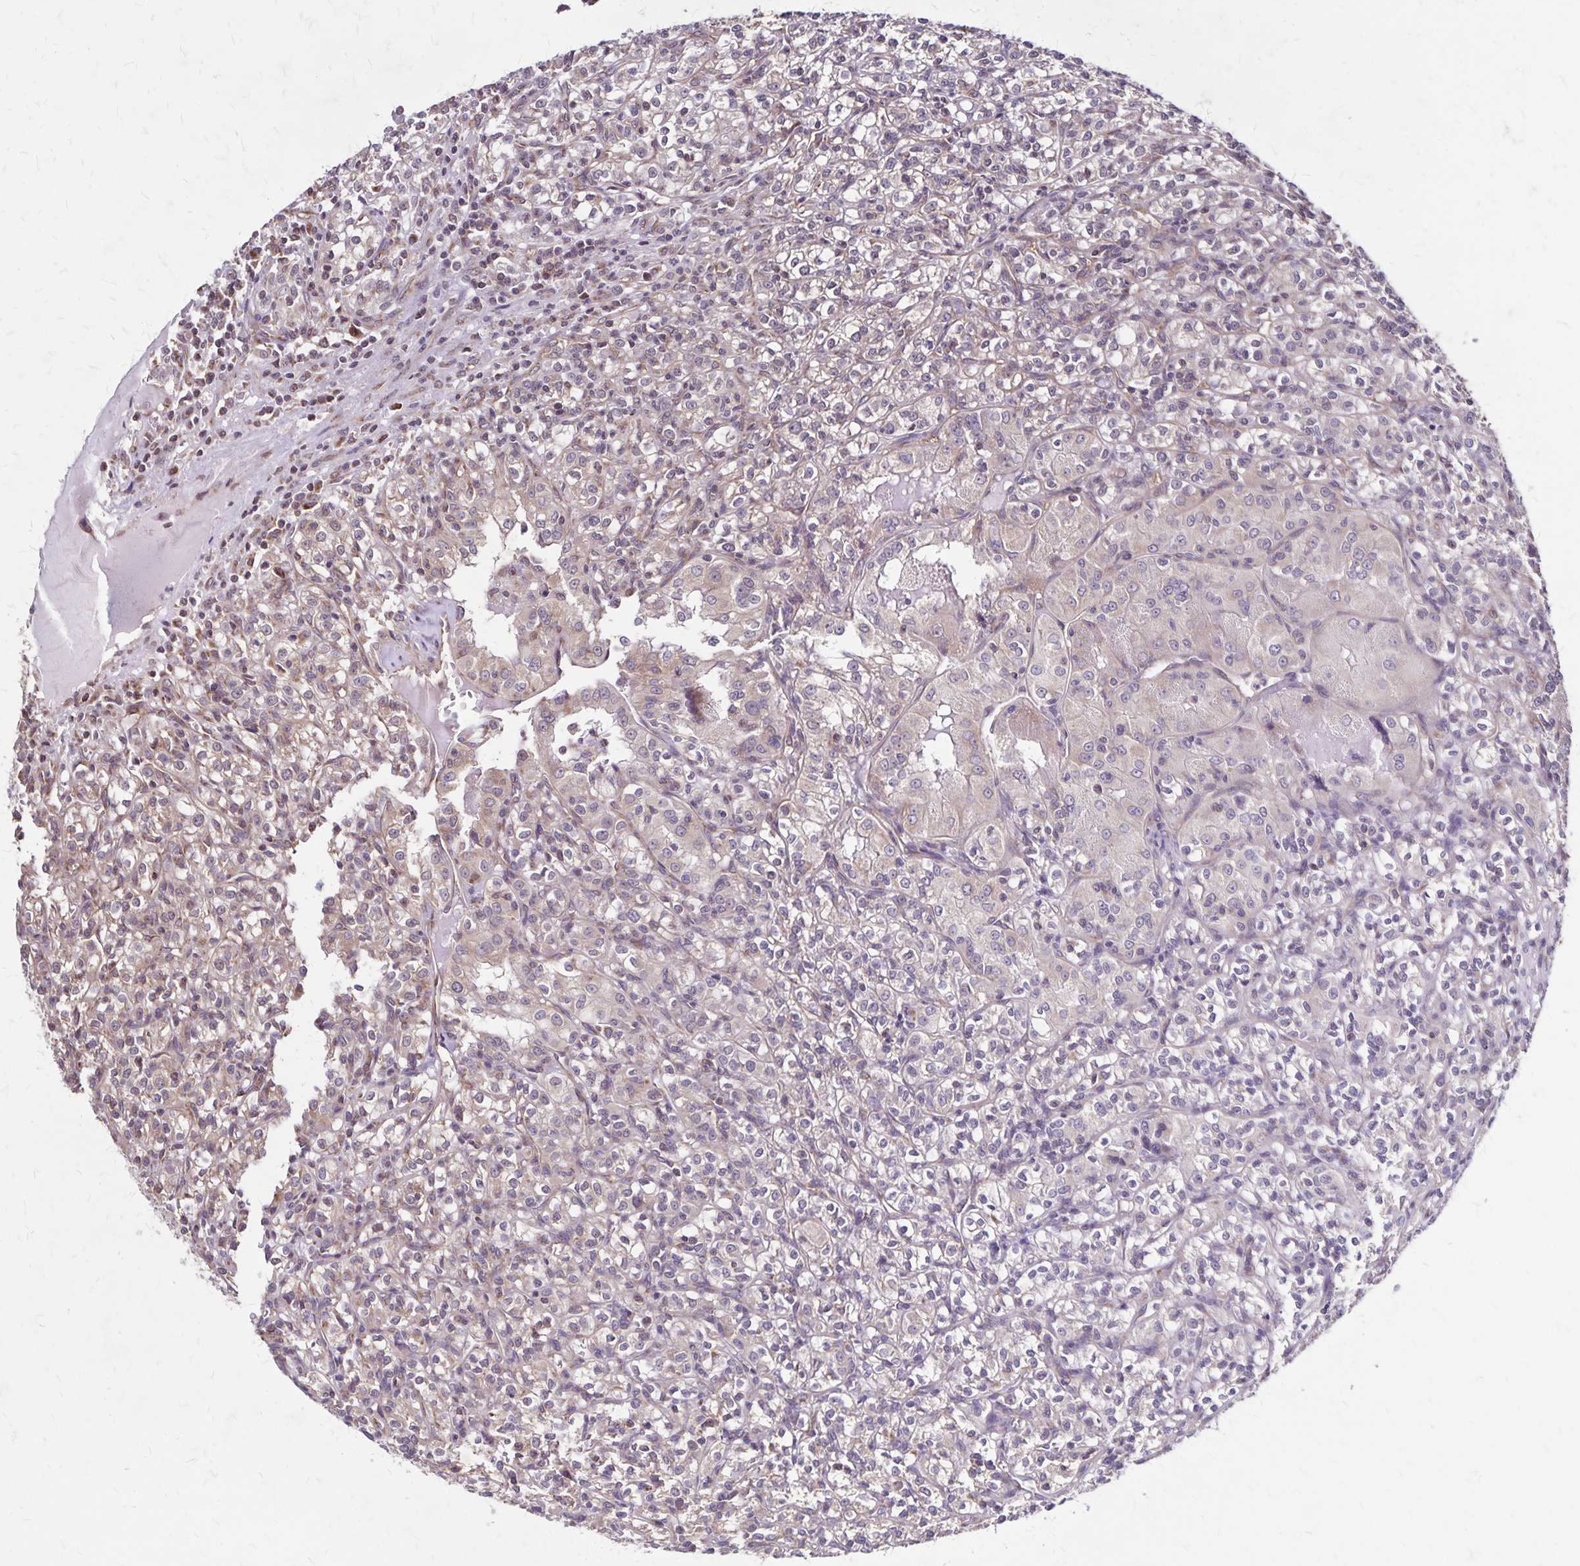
{"staining": {"intensity": "negative", "quantity": "none", "location": "none"}, "tissue": "renal cancer", "cell_type": "Tumor cells", "image_type": "cancer", "snomed": [{"axis": "morphology", "description": "Adenocarcinoma, NOS"}, {"axis": "topography", "description": "Kidney"}], "caption": "Immunohistochemistry (IHC) micrograph of human renal cancer stained for a protein (brown), which displays no expression in tumor cells.", "gene": "NFS1", "patient": {"sex": "male", "age": 36}}